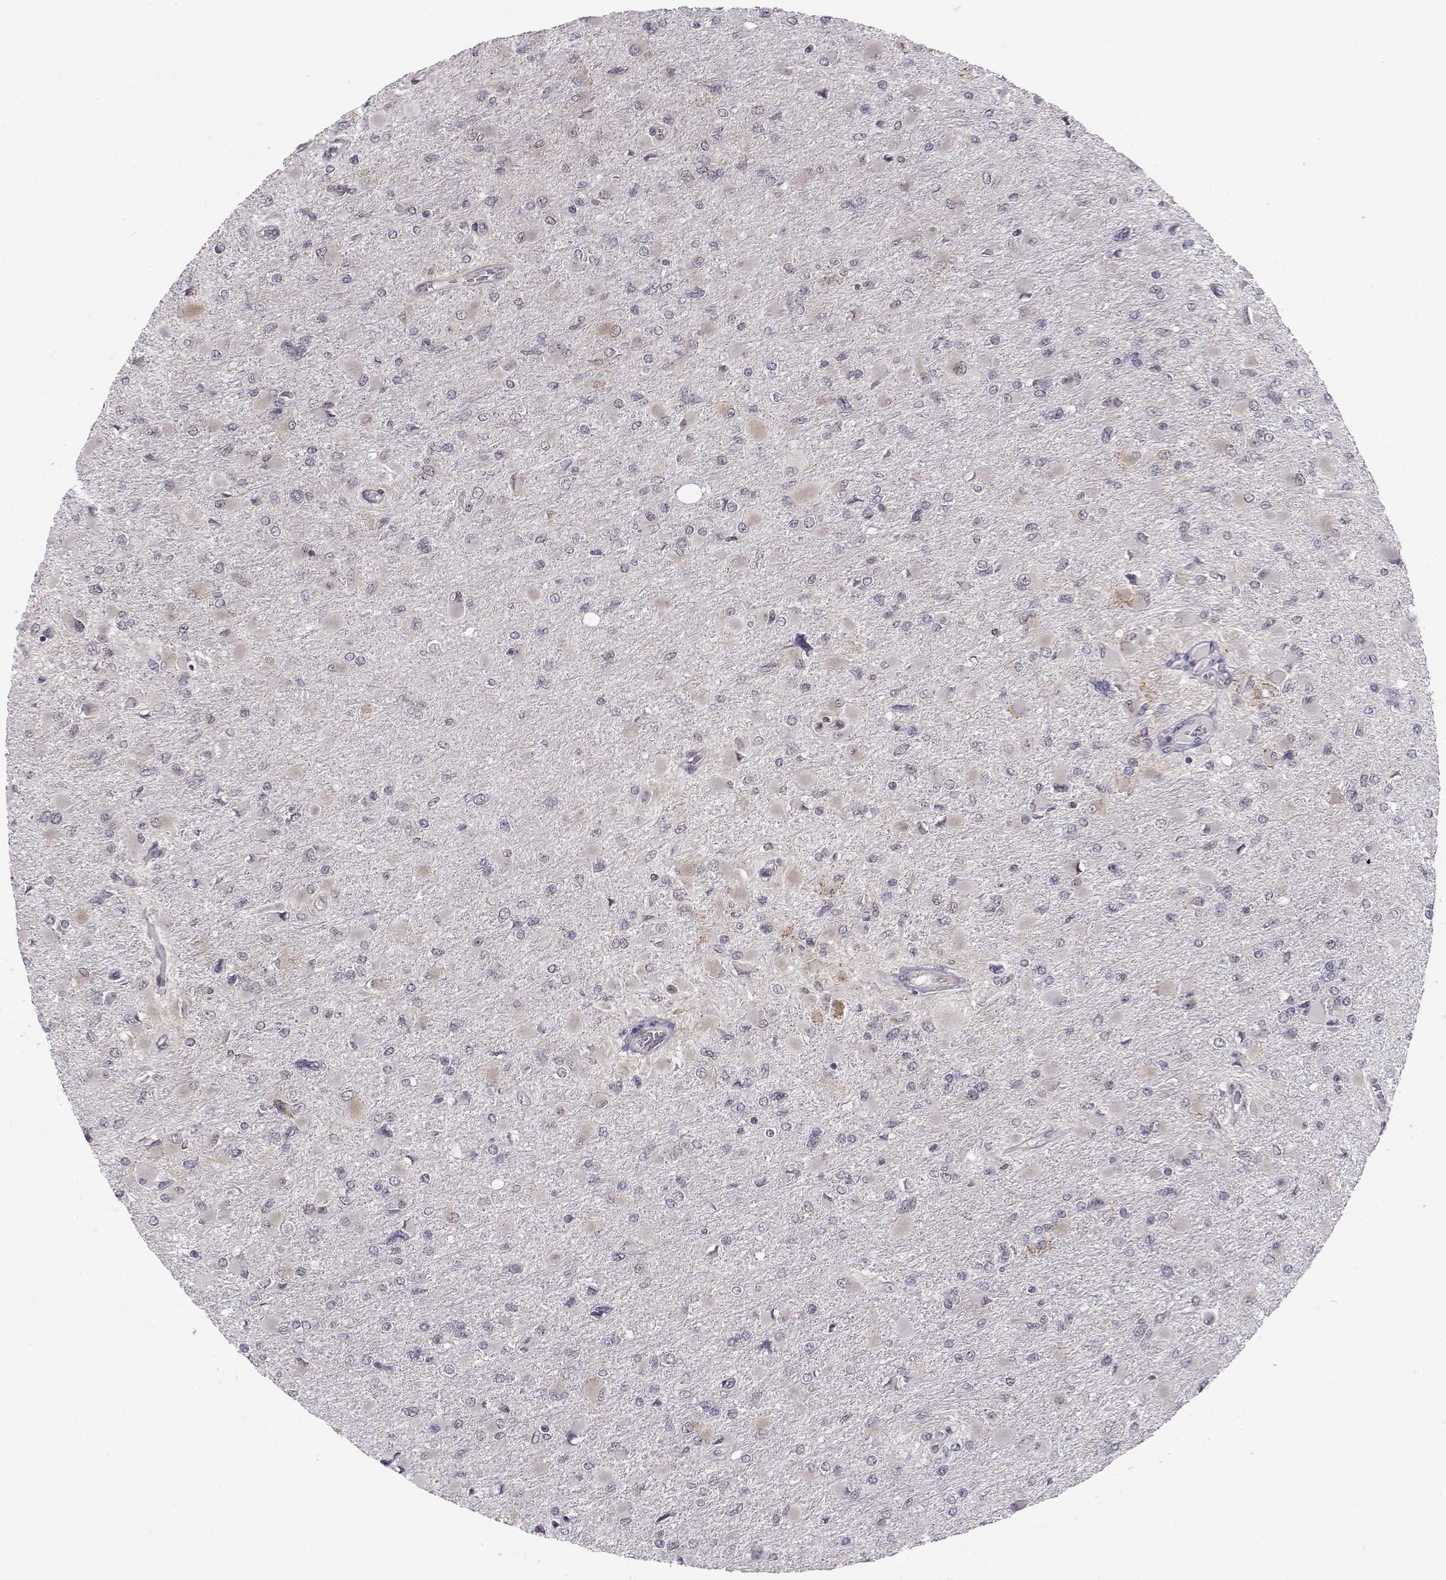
{"staining": {"intensity": "negative", "quantity": "none", "location": "none"}, "tissue": "glioma", "cell_type": "Tumor cells", "image_type": "cancer", "snomed": [{"axis": "morphology", "description": "Glioma, malignant, High grade"}, {"axis": "topography", "description": "Cerebral cortex"}], "caption": "Immunohistochemical staining of high-grade glioma (malignant) demonstrates no significant staining in tumor cells.", "gene": "KIF13B", "patient": {"sex": "female", "age": 36}}